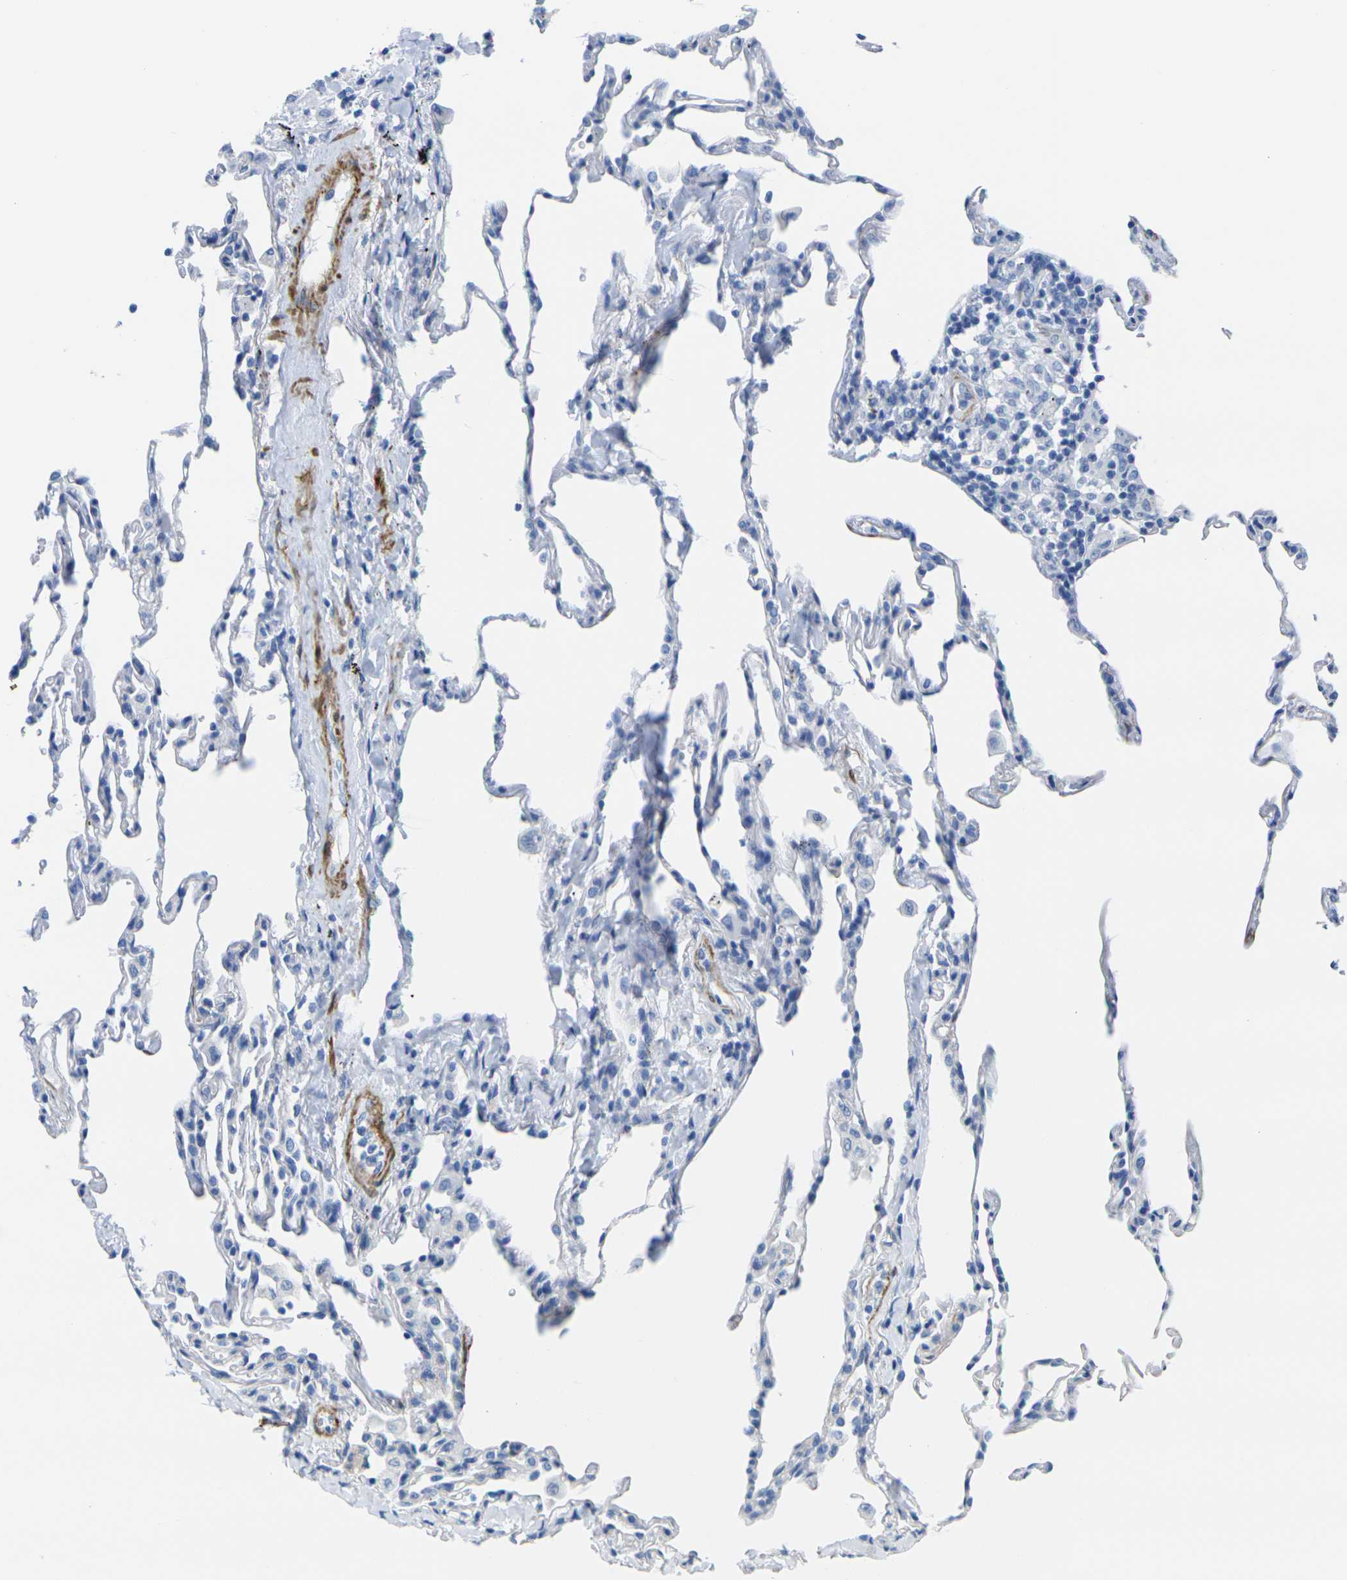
{"staining": {"intensity": "negative", "quantity": "none", "location": "none"}, "tissue": "lung", "cell_type": "Alveolar cells", "image_type": "normal", "snomed": [{"axis": "morphology", "description": "Normal tissue, NOS"}, {"axis": "topography", "description": "Lung"}], "caption": "IHC image of benign lung: lung stained with DAB displays no significant protein staining in alveolar cells. (Stains: DAB immunohistochemistry (IHC) with hematoxylin counter stain, Microscopy: brightfield microscopy at high magnification).", "gene": "CNN1", "patient": {"sex": "male", "age": 59}}